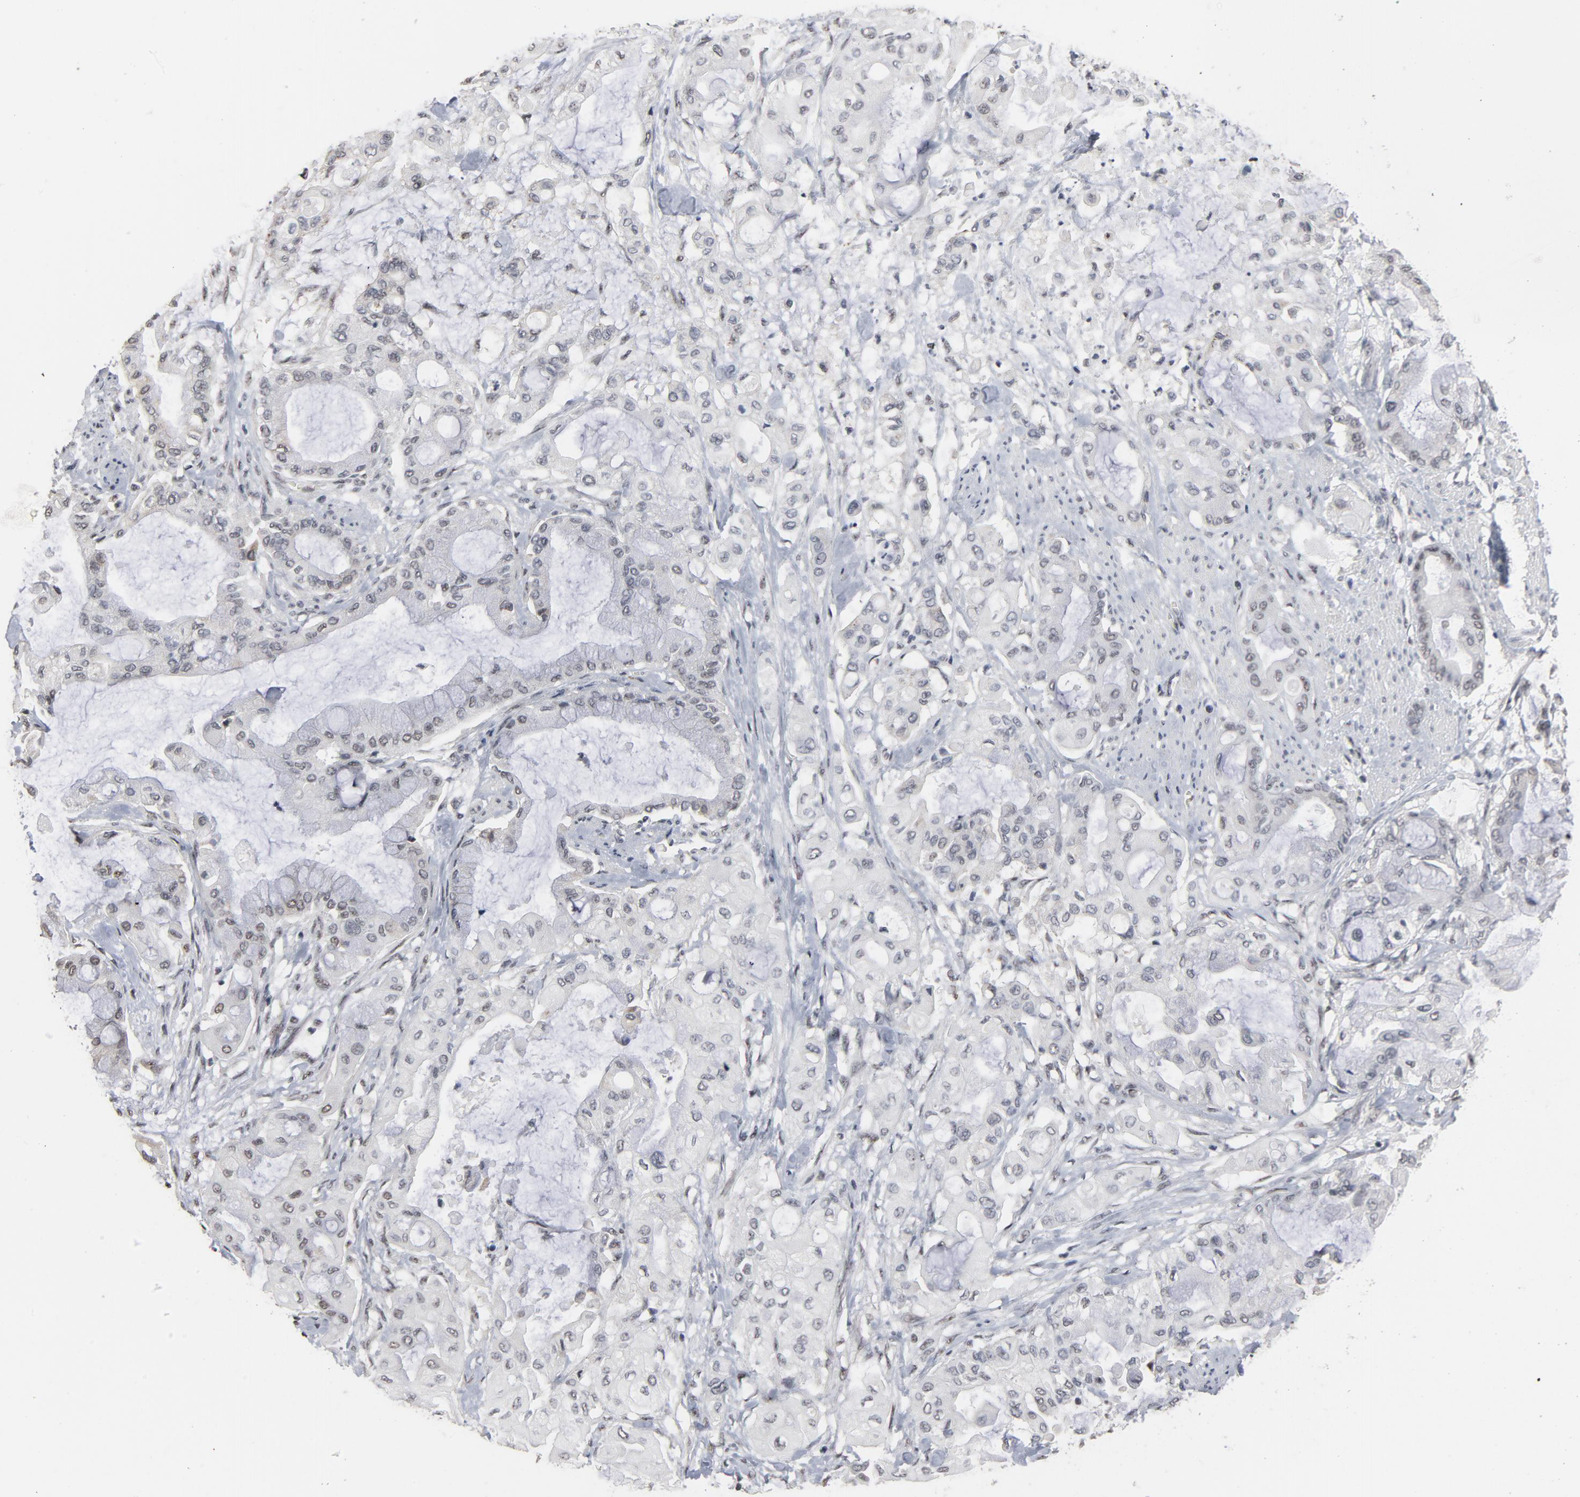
{"staining": {"intensity": "weak", "quantity": "<25%", "location": "nuclear"}, "tissue": "pancreatic cancer", "cell_type": "Tumor cells", "image_type": "cancer", "snomed": [{"axis": "morphology", "description": "Adenocarcinoma, NOS"}, {"axis": "morphology", "description": "Adenocarcinoma, metastatic, NOS"}, {"axis": "topography", "description": "Lymph node"}, {"axis": "topography", "description": "Pancreas"}, {"axis": "topography", "description": "Duodenum"}], "caption": "Metastatic adenocarcinoma (pancreatic) was stained to show a protein in brown. There is no significant staining in tumor cells. The staining is performed using DAB brown chromogen with nuclei counter-stained in using hematoxylin.", "gene": "MRE11", "patient": {"sex": "female", "age": 64}}